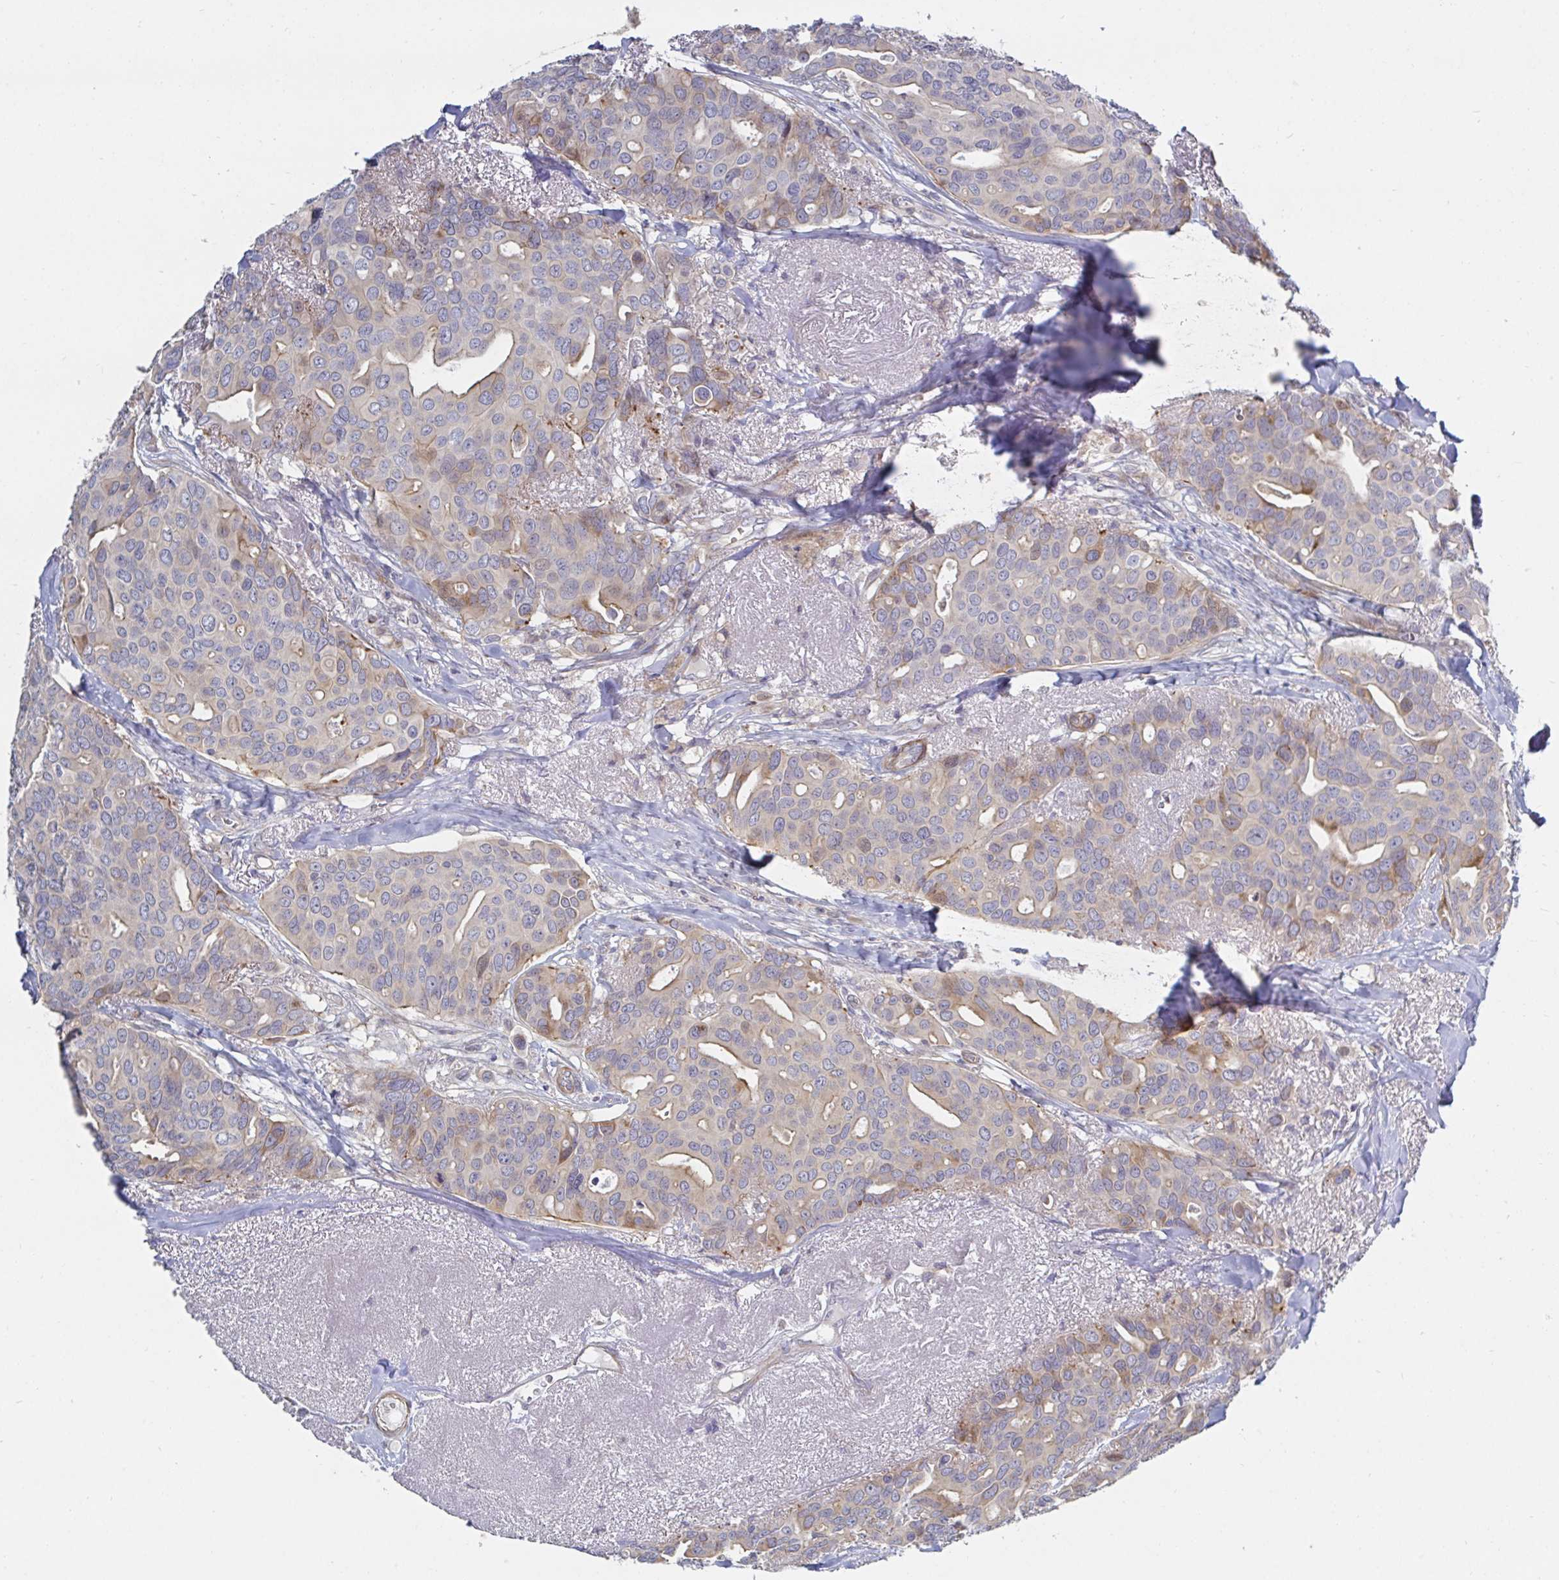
{"staining": {"intensity": "weak", "quantity": "<25%", "location": "cytoplasmic/membranous"}, "tissue": "breast cancer", "cell_type": "Tumor cells", "image_type": "cancer", "snomed": [{"axis": "morphology", "description": "Duct carcinoma"}, {"axis": "topography", "description": "Breast"}], "caption": "There is no significant positivity in tumor cells of breast cancer. Nuclei are stained in blue.", "gene": "SSH2", "patient": {"sex": "female", "age": 54}}